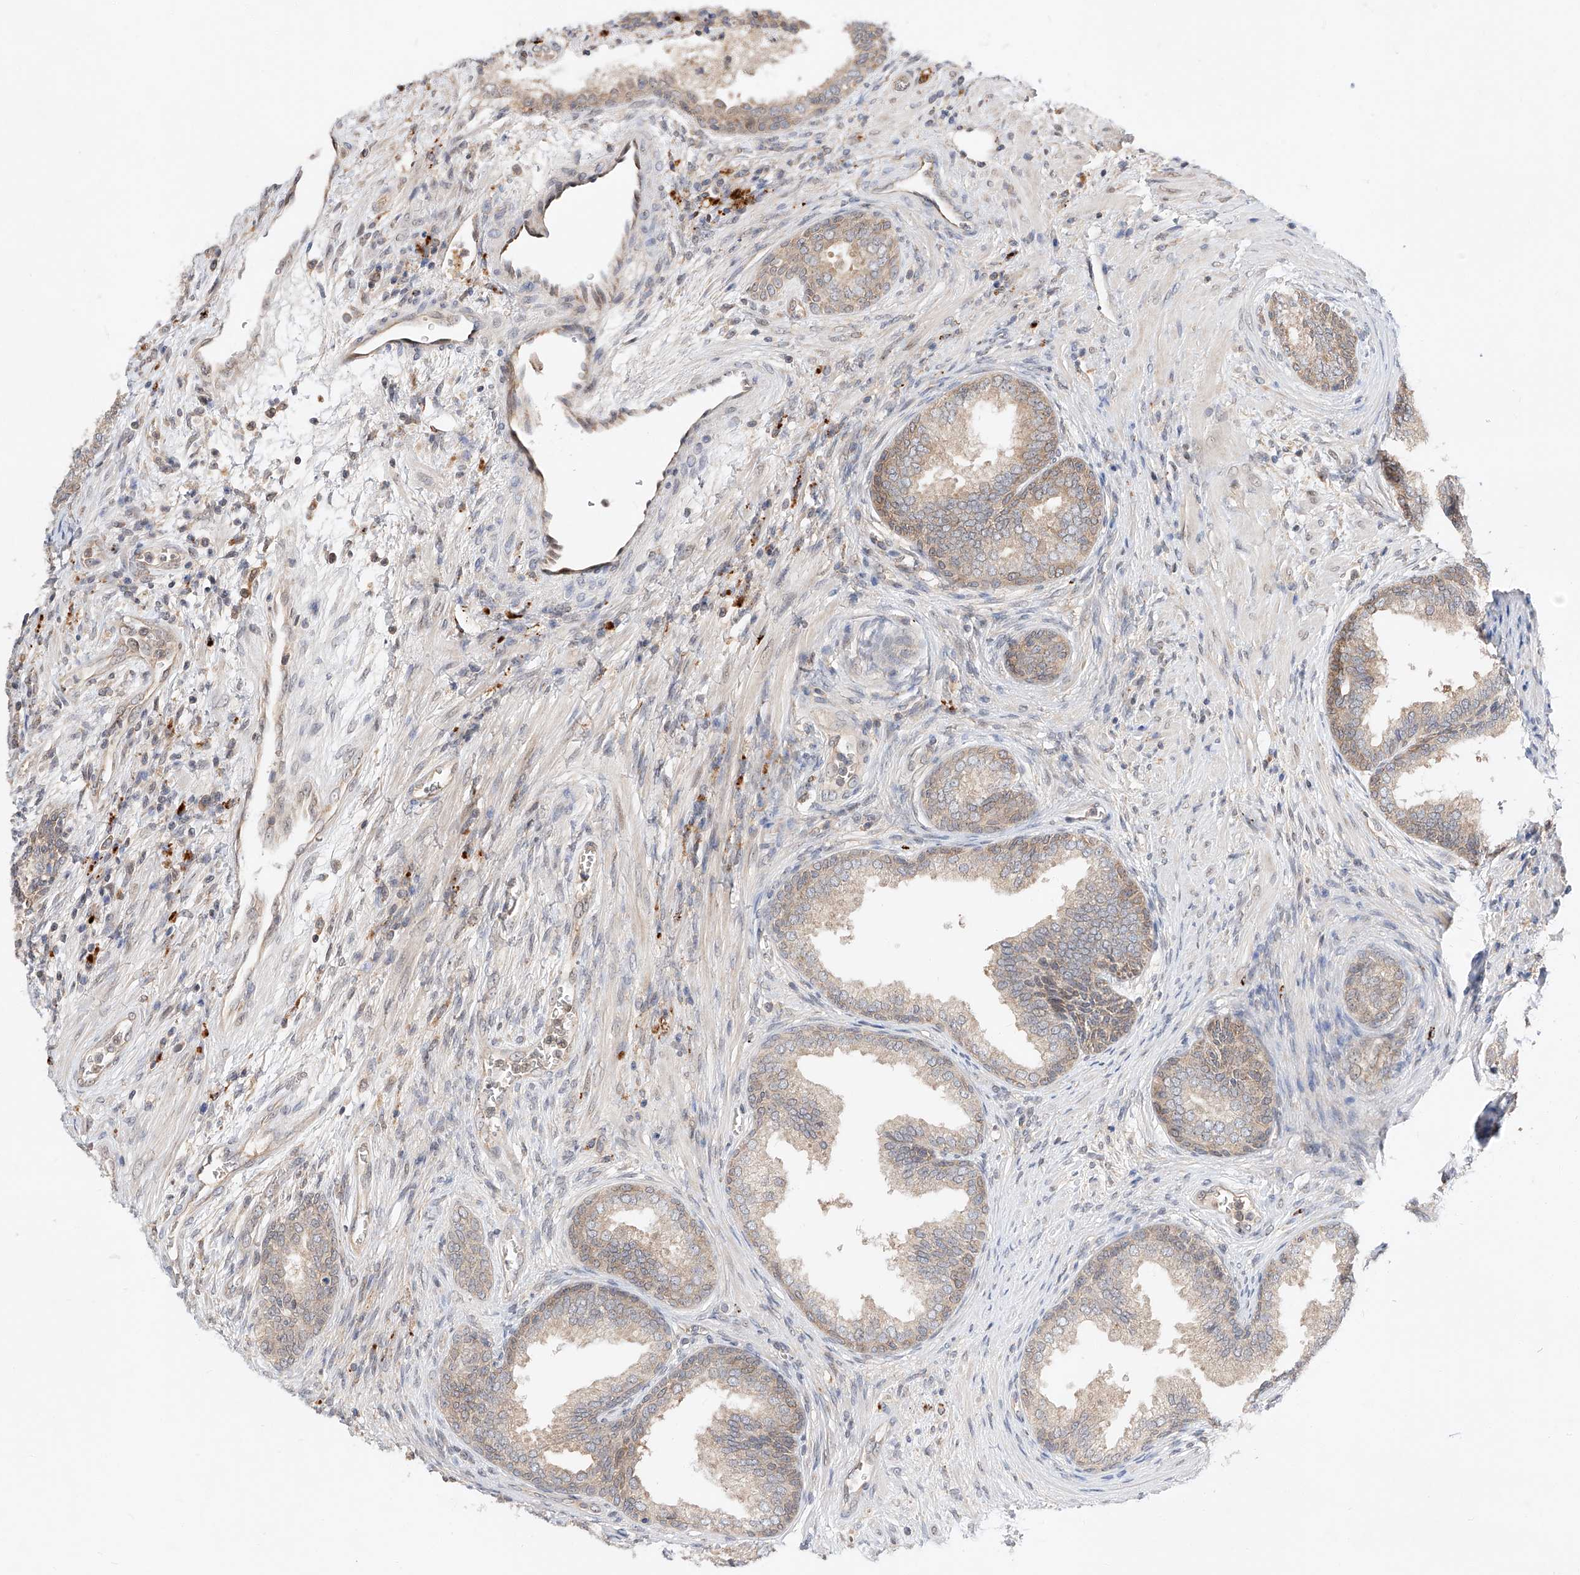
{"staining": {"intensity": "weak", "quantity": "25%-75%", "location": "cytoplasmic/membranous"}, "tissue": "prostate", "cell_type": "Glandular cells", "image_type": "normal", "snomed": [{"axis": "morphology", "description": "Normal tissue, NOS"}, {"axis": "topography", "description": "Prostate"}], "caption": "High-magnification brightfield microscopy of normal prostate stained with DAB (brown) and counterstained with hematoxylin (blue). glandular cells exhibit weak cytoplasmic/membranous staining is seen in about25%-75% of cells. The protein is shown in brown color, while the nuclei are stained blue.", "gene": "DIRAS3", "patient": {"sex": "male", "age": 76}}